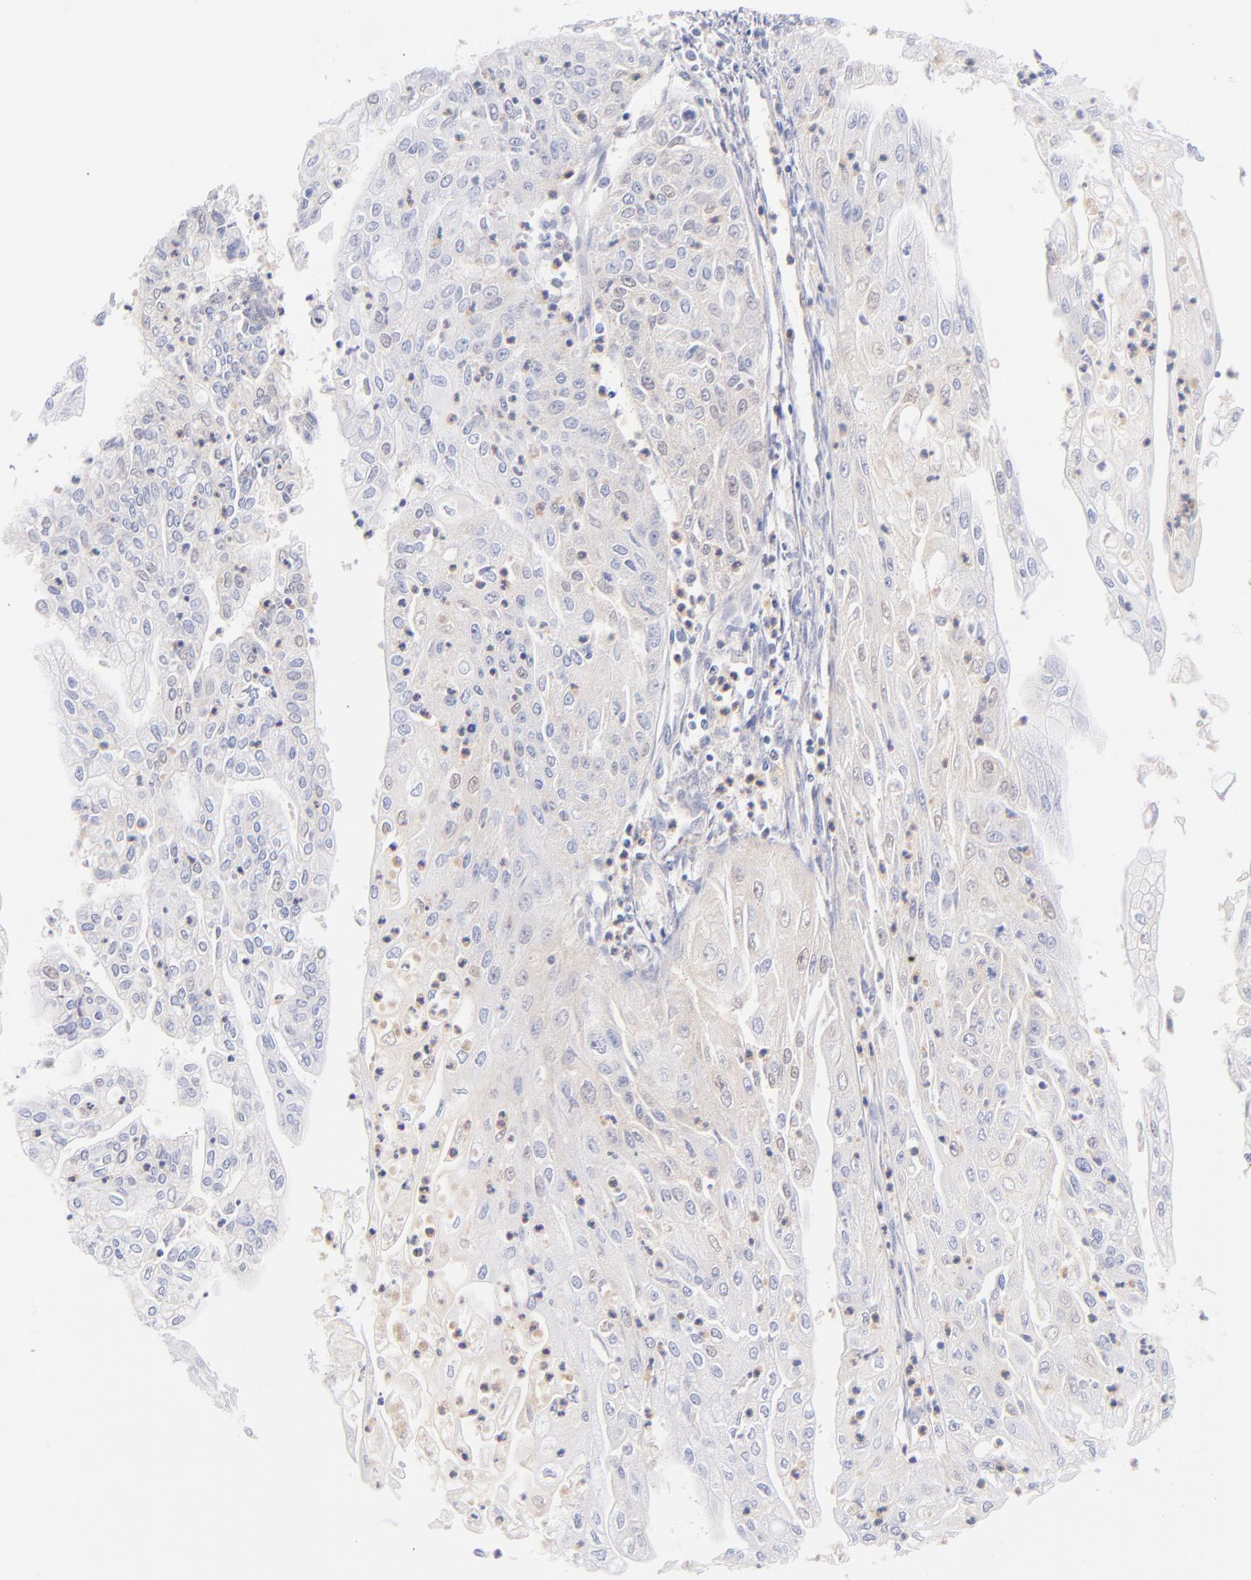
{"staining": {"intensity": "weak", "quantity": "<25%", "location": "cytoplasmic/membranous"}, "tissue": "endometrial cancer", "cell_type": "Tumor cells", "image_type": "cancer", "snomed": [{"axis": "morphology", "description": "Adenocarcinoma, NOS"}, {"axis": "topography", "description": "Endometrium"}], "caption": "Tumor cells show no significant staining in endometrial adenocarcinoma.", "gene": "HP", "patient": {"sex": "female", "age": 75}}